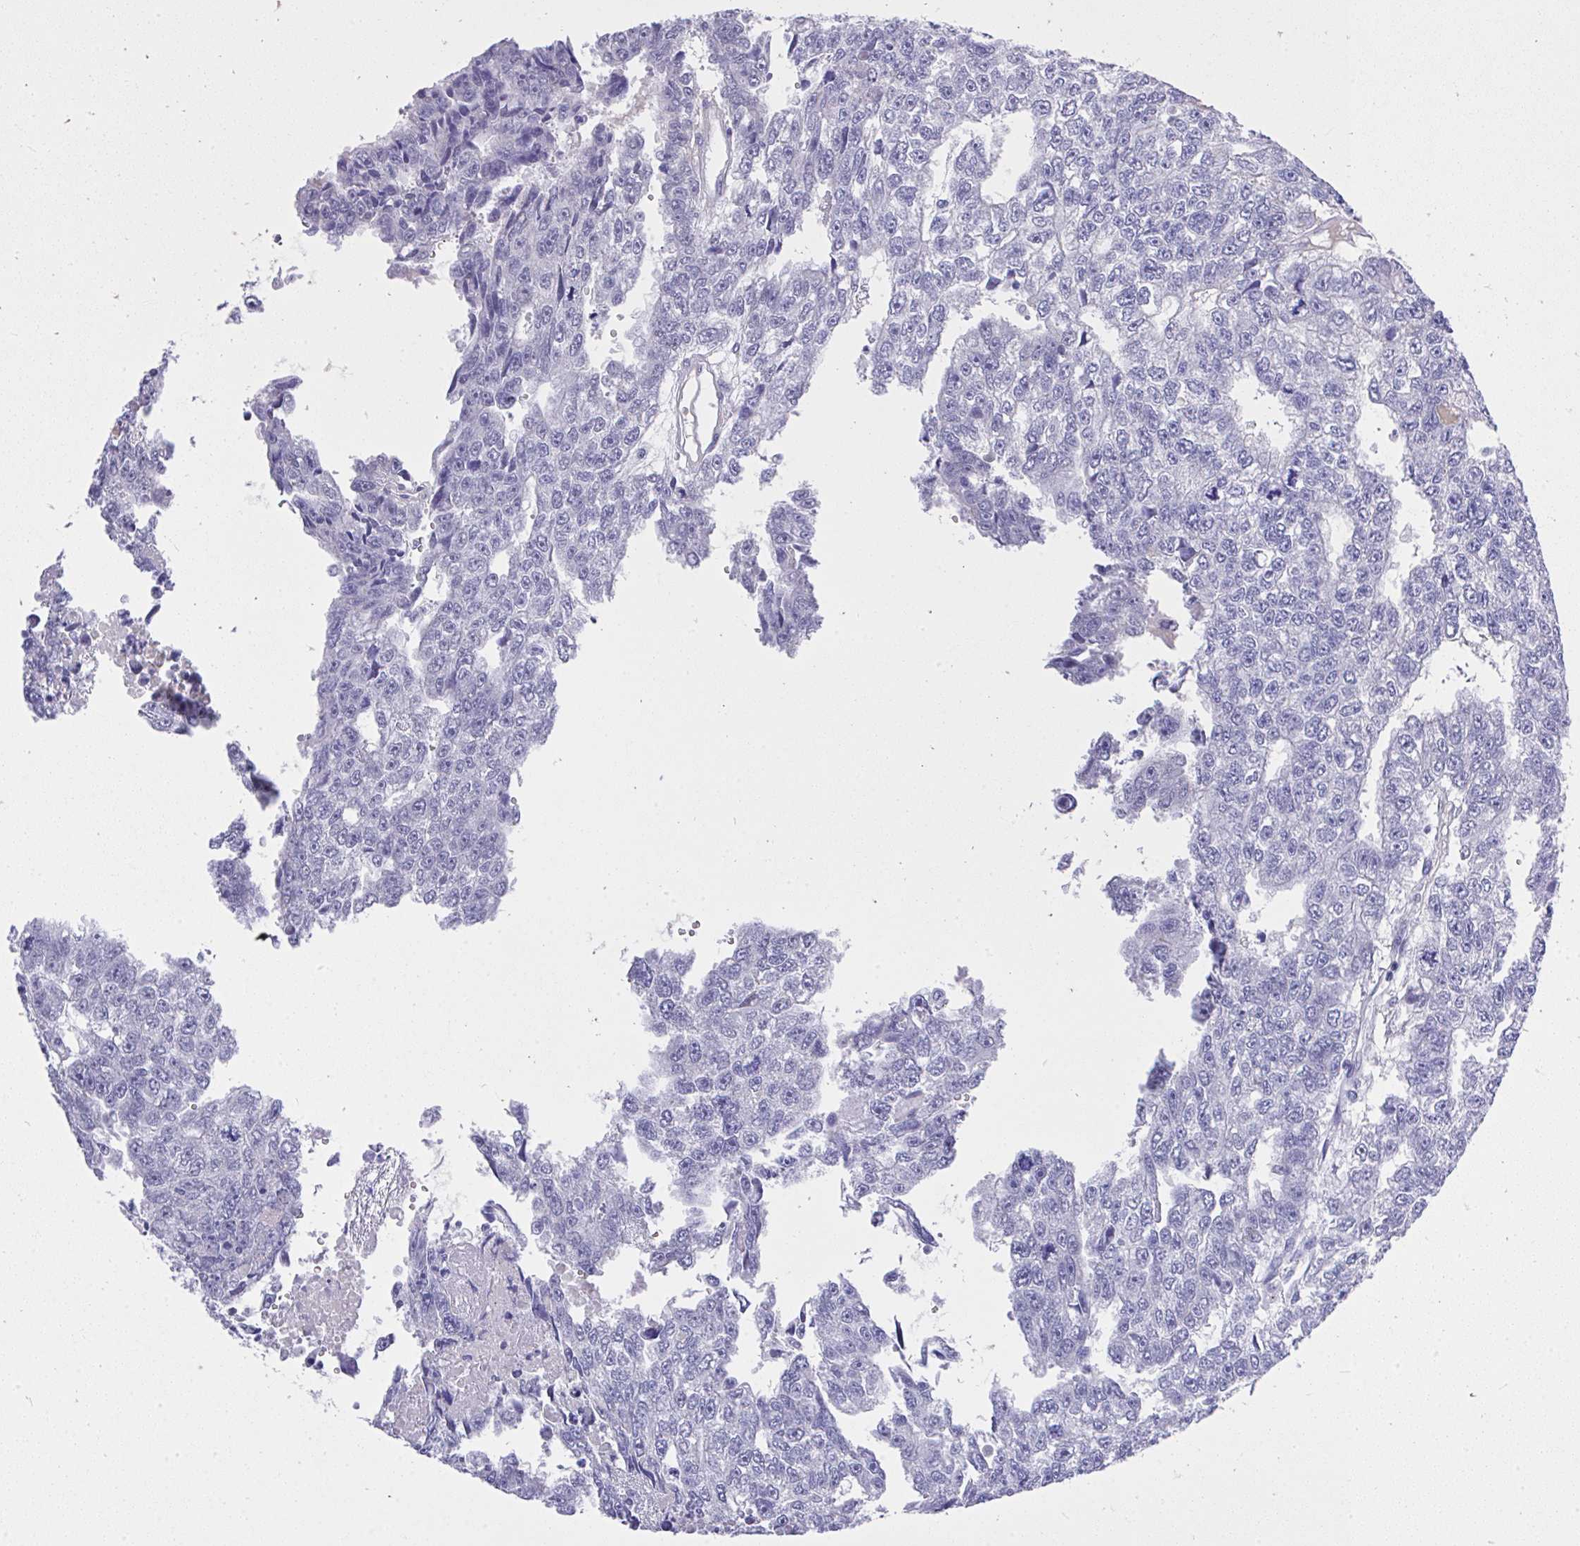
{"staining": {"intensity": "negative", "quantity": "none", "location": "none"}, "tissue": "testis cancer", "cell_type": "Tumor cells", "image_type": "cancer", "snomed": [{"axis": "morphology", "description": "Carcinoma, Embryonal, NOS"}, {"axis": "topography", "description": "Testis"}], "caption": "Immunohistochemistry of testis cancer shows no staining in tumor cells.", "gene": "MS4A12", "patient": {"sex": "male", "age": 20}}